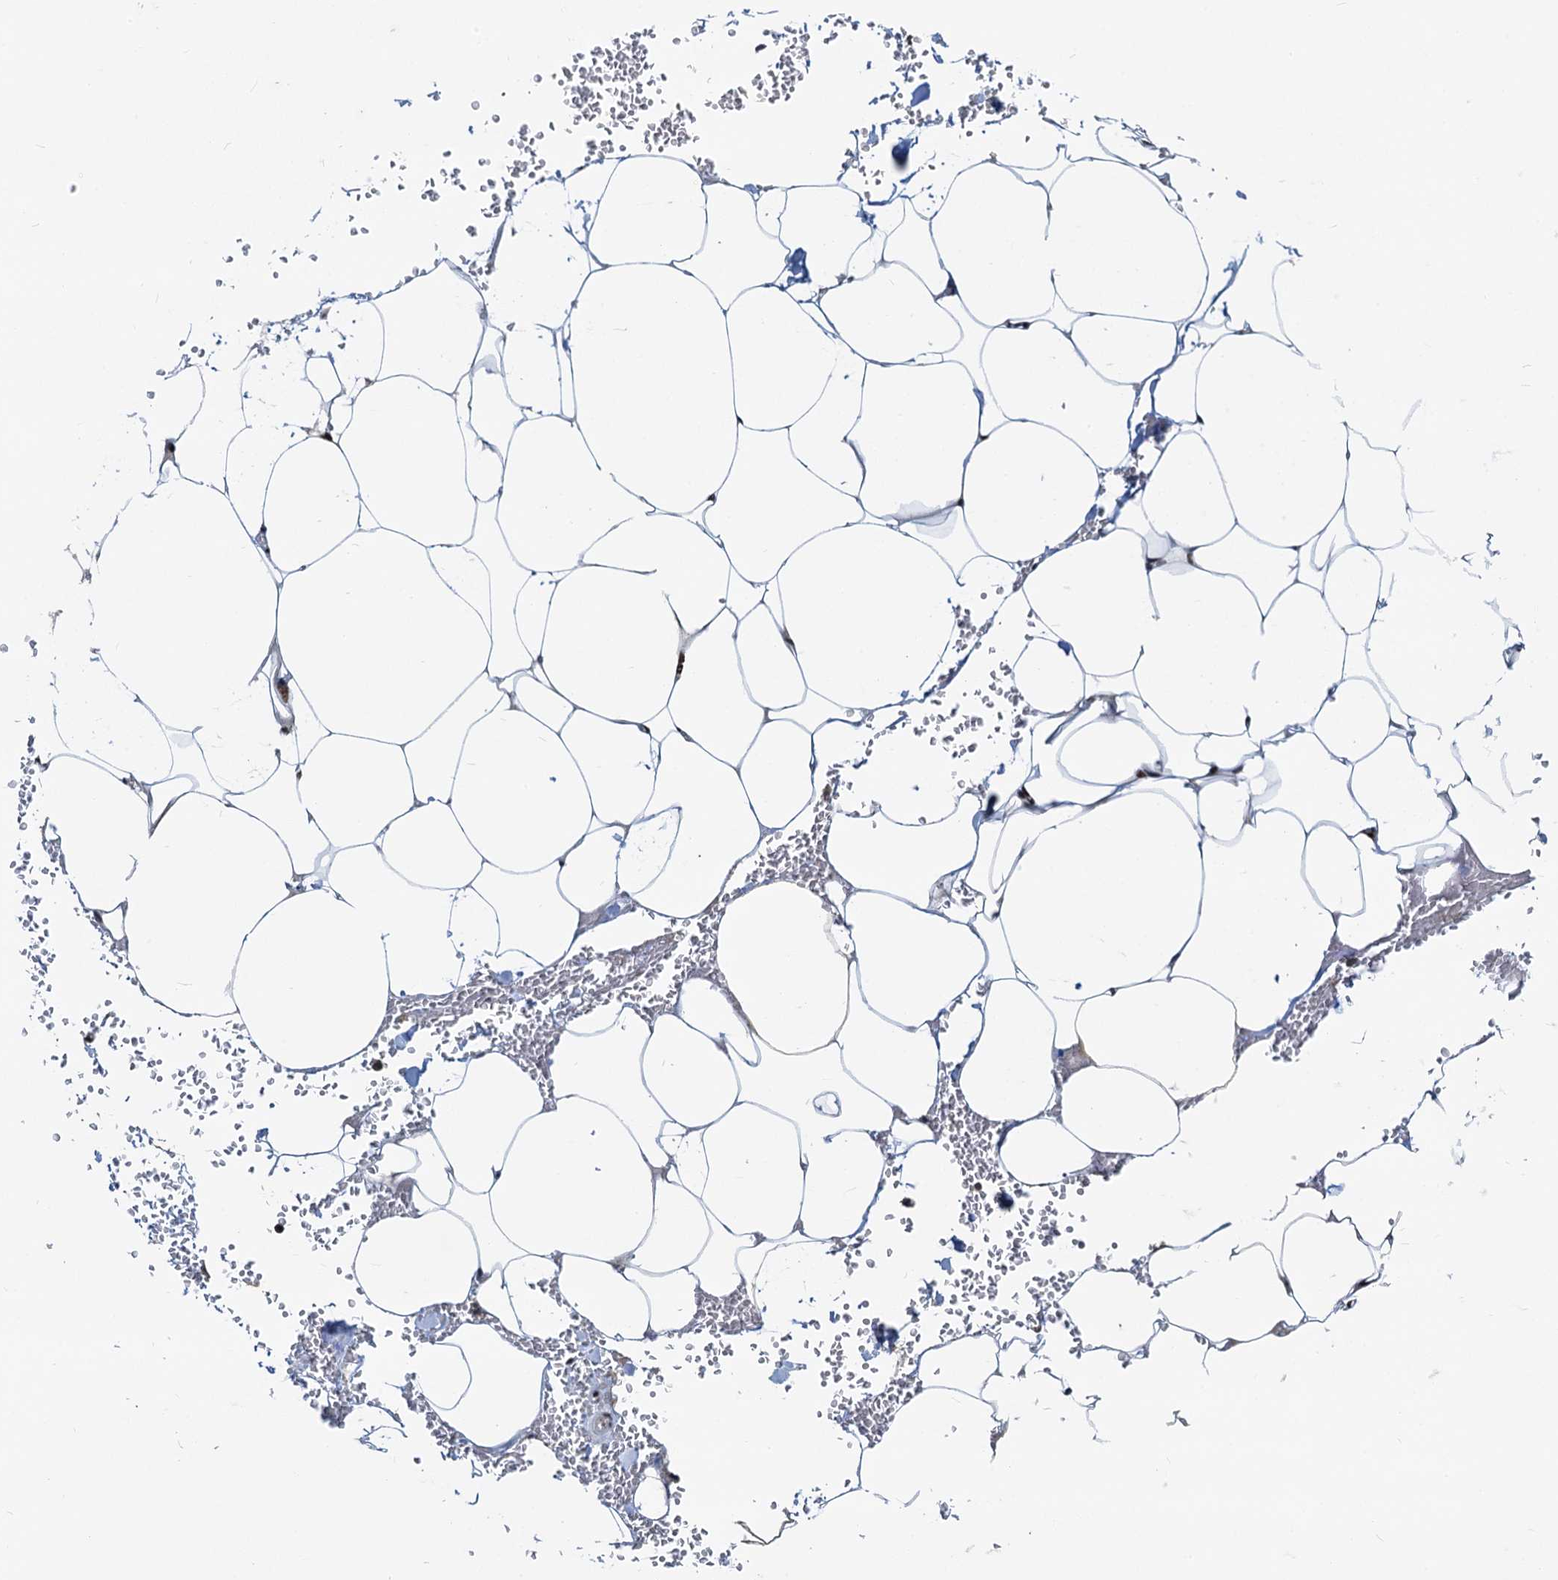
{"staining": {"intensity": "moderate", "quantity": ">75%", "location": "nuclear"}, "tissue": "adipose tissue", "cell_type": "Adipocytes", "image_type": "normal", "snomed": [{"axis": "morphology", "description": "Normal tissue, NOS"}, {"axis": "topography", "description": "Gallbladder"}, {"axis": "topography", "description": "Peripheral nerve tissue"}], "caption": "Adipocytes display moderate nuclear positivity in approximately >75% of cells in benign adipose tissue. (Stains: DAB in brown, nuclei in blue, Microscopy: brightfield microscopy at high magnification).", "gene": "RBM26", "patient": {"sex": "male", "age": 38}}